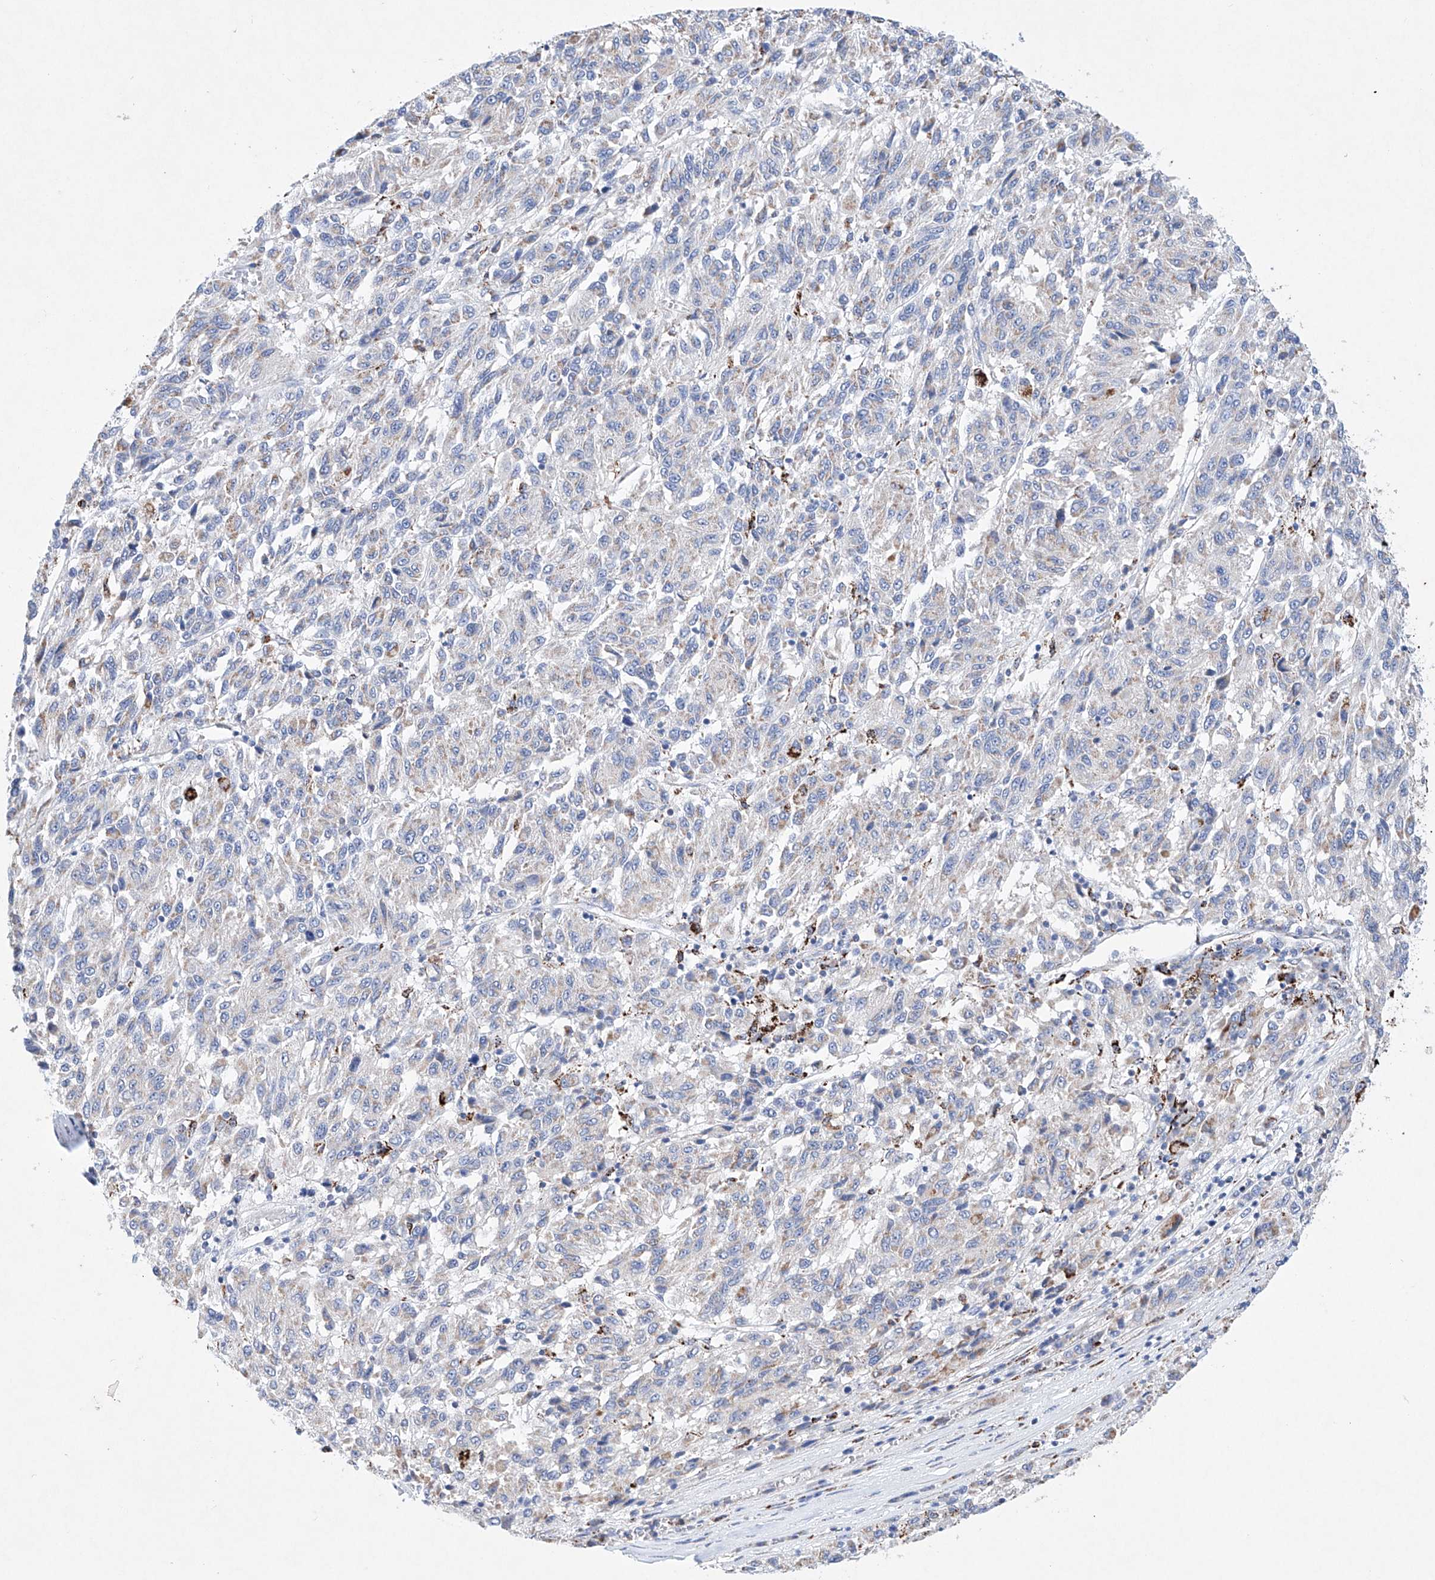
{"staining": {"intensity": "weak", "quantity": "<25%", "location": "cytoplasmic/membranous"}, "tissue": "melanoma", "cell_type": "Tumor cells", "image_type": "cancer", "snomed": [{"axis": "morphology", "description": "Malignant melanoma, Metastatic site"}, {"axis": "topography", "description": "Lung"}], "caption": "An immunohistochemistry (IHC) image of malignant melanoma (metastatic site) is shown. There is no staining in tumor cells of malignant melanoma (metastatic site). (DAB (3,3'-diaminobenzidine) immunohistochemistry (IHC), high magnification).", "gene": "NRROS", "patient": {"sex": "male", "age": 64}}